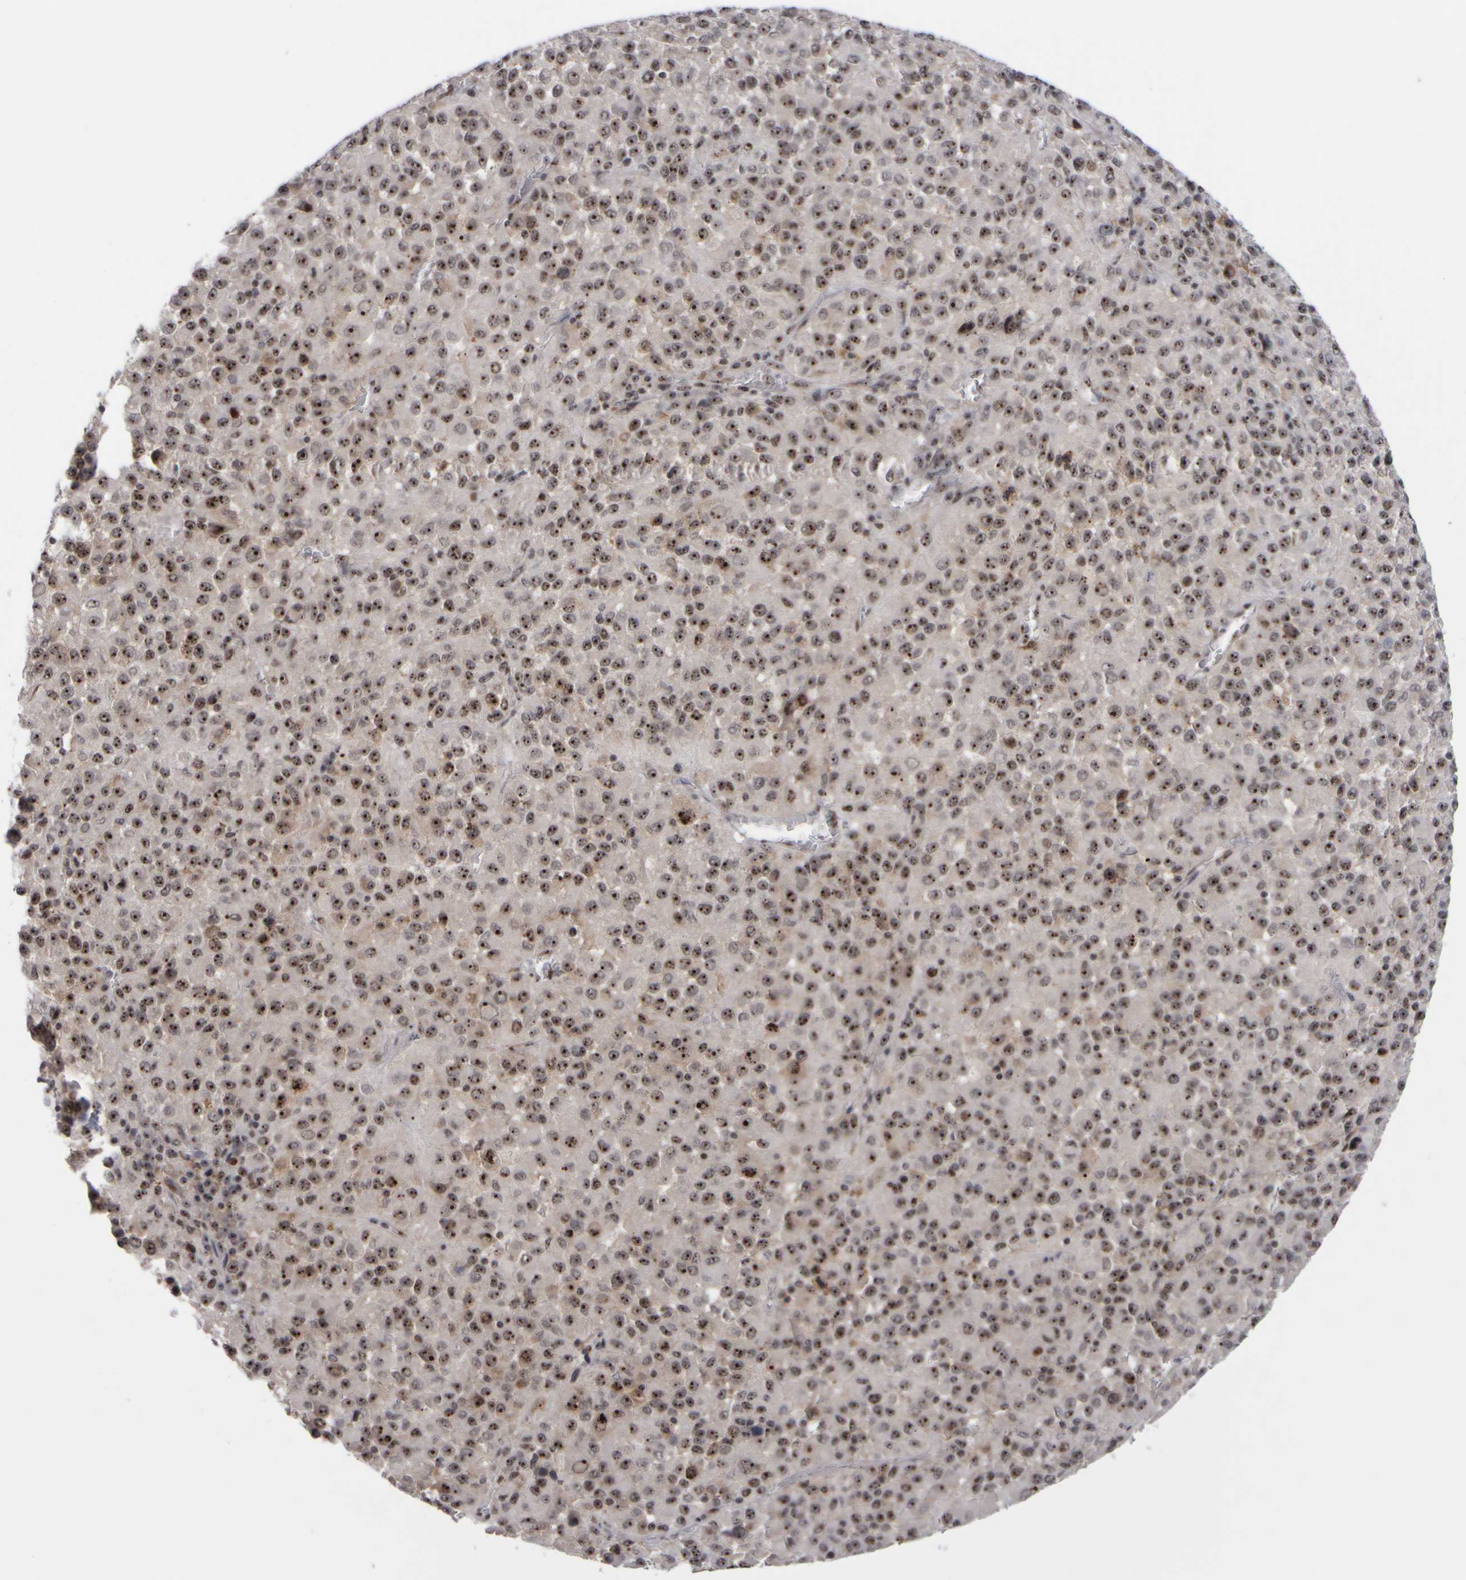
{"staining": {"intensity": "moderate", "quantity": ">75%", "location": "nuclear"}, "tissue": "melanoma", "cell_type": "Tumor cells", "image_type": "cancer", "snomed": [{"axis": "morphology", "description": "Malignant melanoma, Metastatic site"}, {"axis": "topography", "description": "Lung"}], "caption": "Tumor cells demonstrate medium levels of moderate nuclear positivity in approximately >75% of cells in melanoma. The protein is stained brown, and the nuclei are stained in blue (DAB (3,3'-diaminobenzidine) IHC with brightfield microscopy, high magnification).", "gene": "SURF6", "patient": {"sex": "male", "age": 64}}